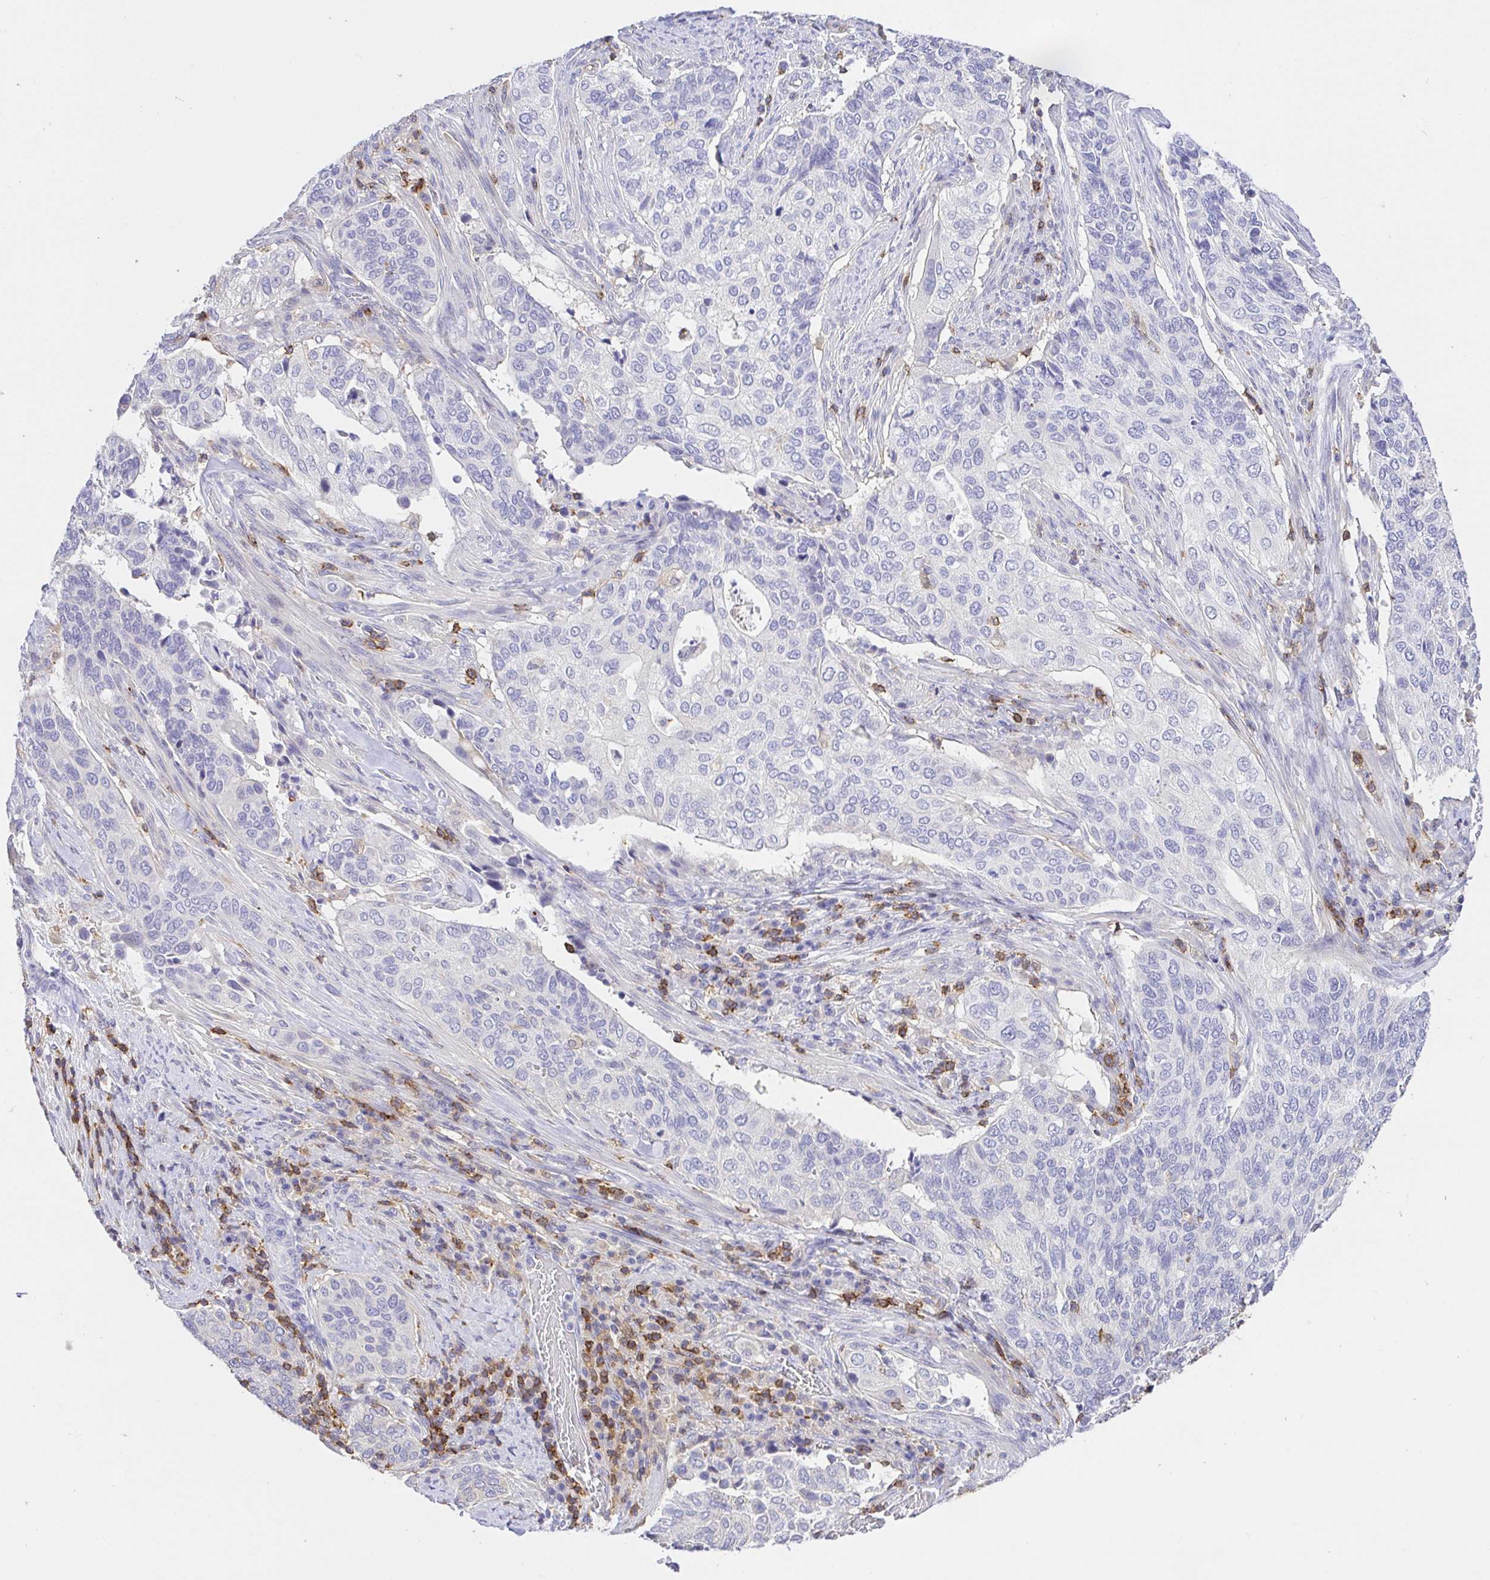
{"staining": {"intensity": "negative", "quantity": "none", "location": "none"}, "tissue": "cervical cancer", "cell_type": "Tumor cells", "image_type": "cancer", "snomed": [{"axis": "morphology", "description": "Squamous cell carcinoma, NOS"}, {"axis": "topography", "description": "Cervix"}], "caption": "Tumor cells show no significant protein expression in cervical squamous cell carcinoma.", "gene": "SKAP1", "patient": {"sex": "female", "age": 38}}